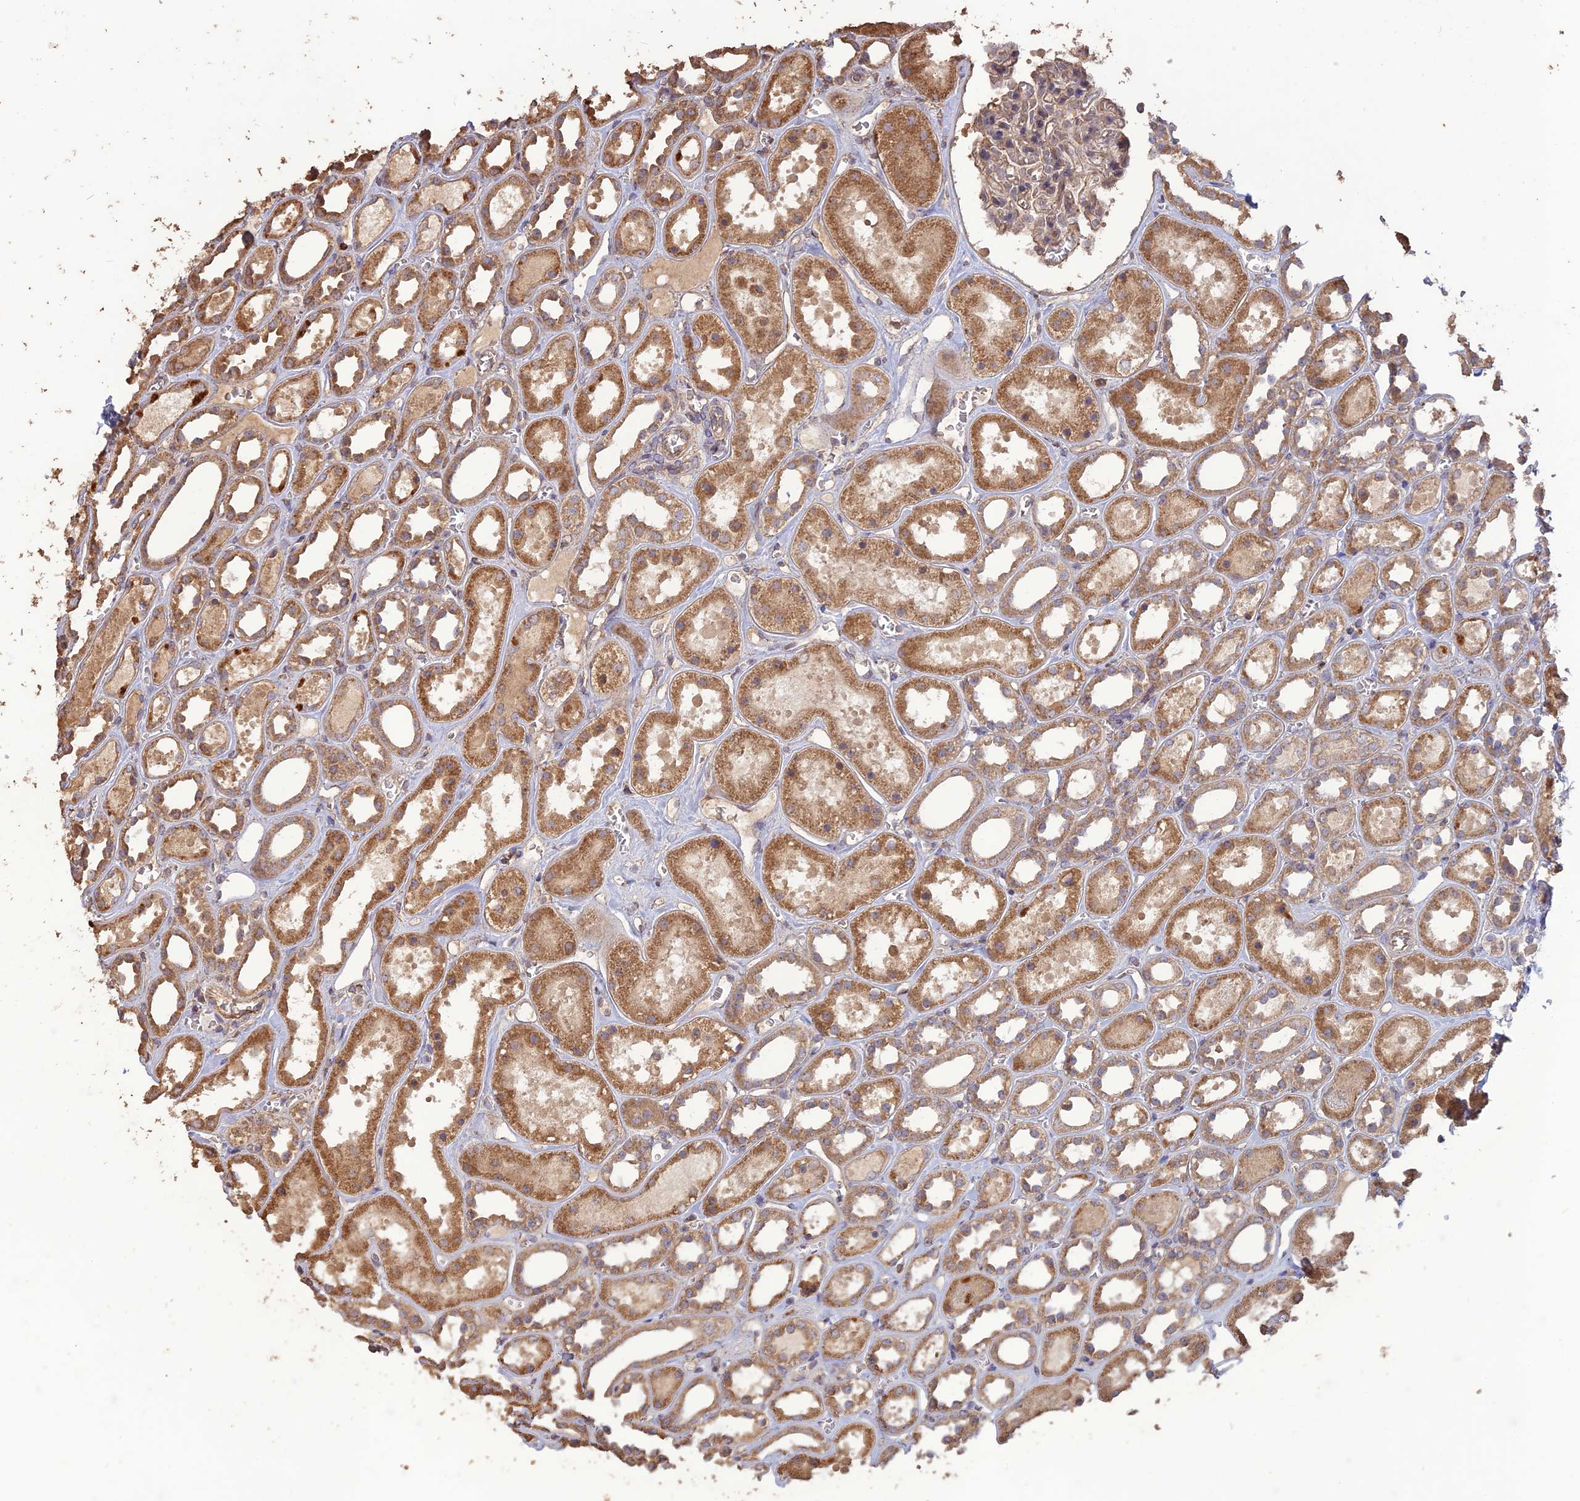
{"staining": {"intensity": "weak", "quantity": ">75%", "location": "cytoplasmic/membranous"}, "tissue": "kidney", "cell_type": "Cells in glomeruli", "image_type": "normal", "snomed": [{"axis": "morphology", "description": "Normal tissue, NOS"}, {"axis": "topography", "description": "Kidney"}], "caption": "A high-resolution photomicrograph shows immunohistochemistry (IHC) staining of normal kidney, which demonstrates weak cytoplasmic/membranous positivity in about >75% of cells in glomeruli. (Stains: DAB (3,3'-diaminobenzidine) in brown, nuclei in blue, Microscopy: brightfield microscopy at high magnification).", "gene": "LAYN", "patient": {"sex": "female", "age": 41}}